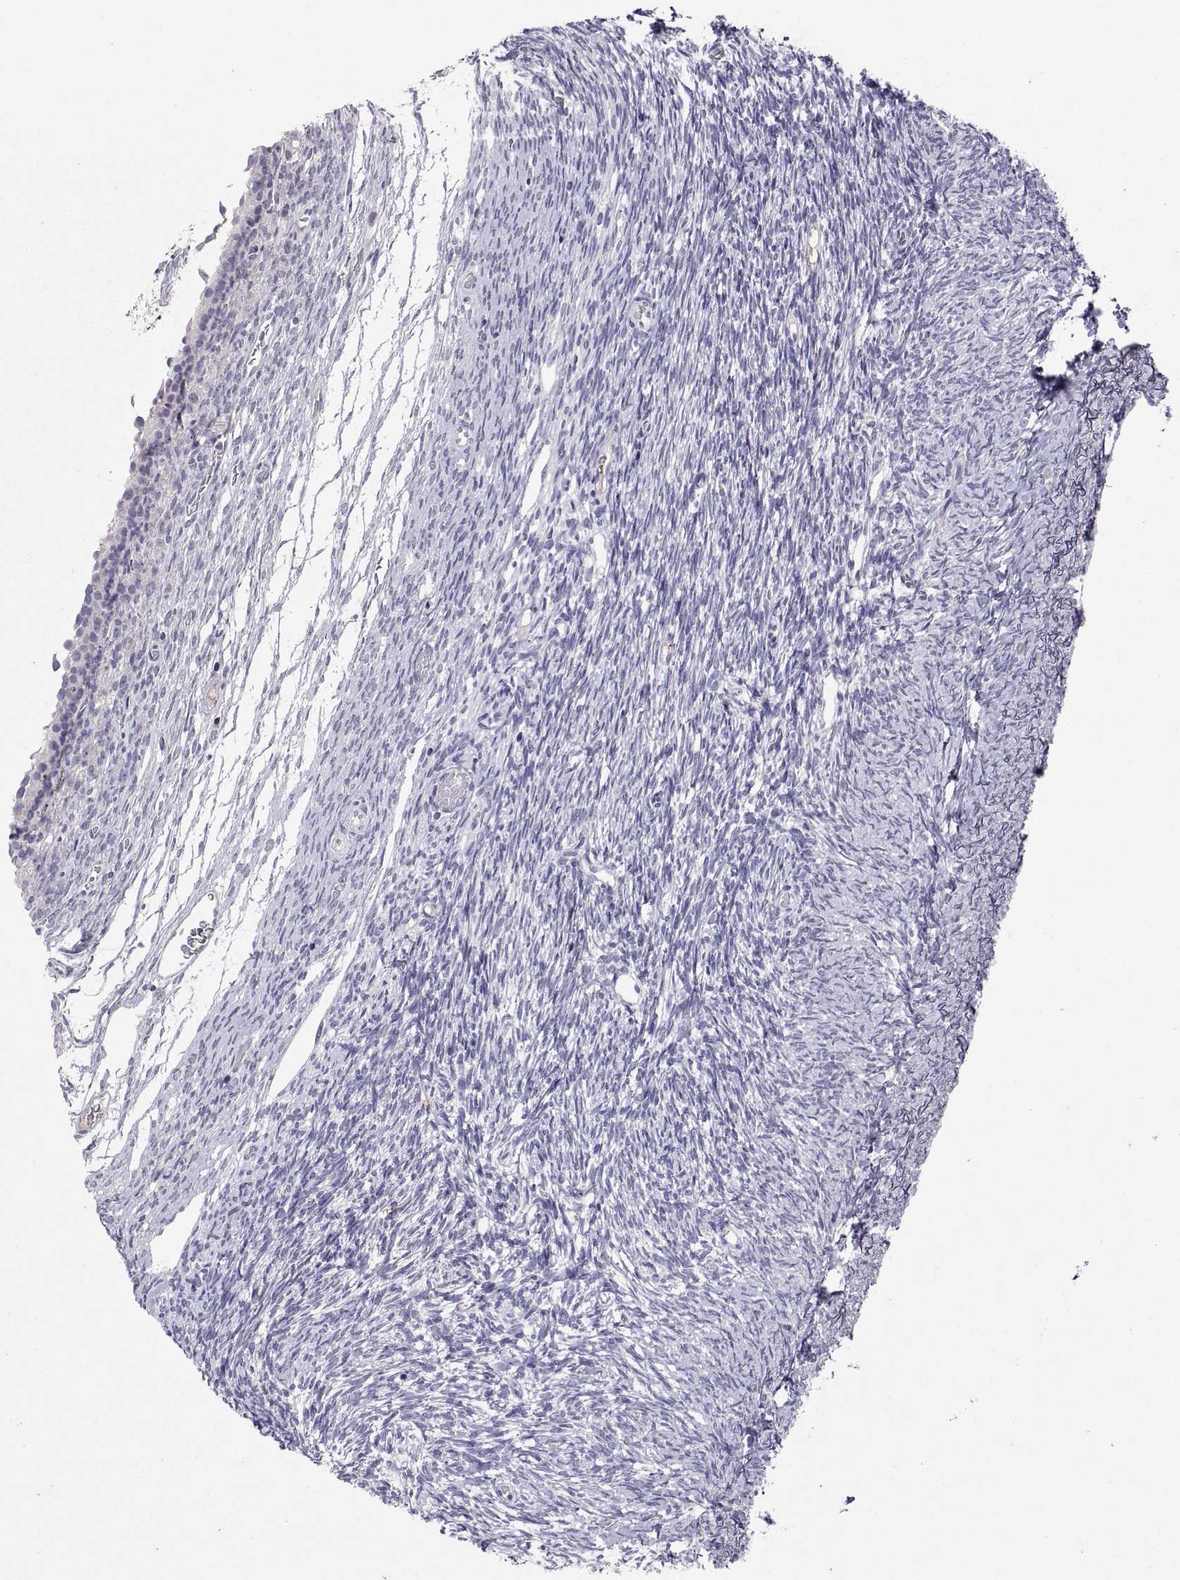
{"staining": {"intensity": "negative", "quantity": "none", "location": "none"}, "tissue": "ovary", "cell_type": "Follicle cells", "image_type": "normal", "snomed": [{"axis": "morphology", "description": "Normal tissue, NOS"}, {"axis": "topography", "description": "Ovary"}], "caption": "IHC image of unremarkable ovary: ovary stained with DAB reveals no significant protein expression in follicle cells. (Stains: DAB immunohistochemistry with hematoxylin counter stain, Microscopy: brightfield microscopy at high magnification).", "gene": "MS4A1", "patient": {"sex": "female", "age": 39}}